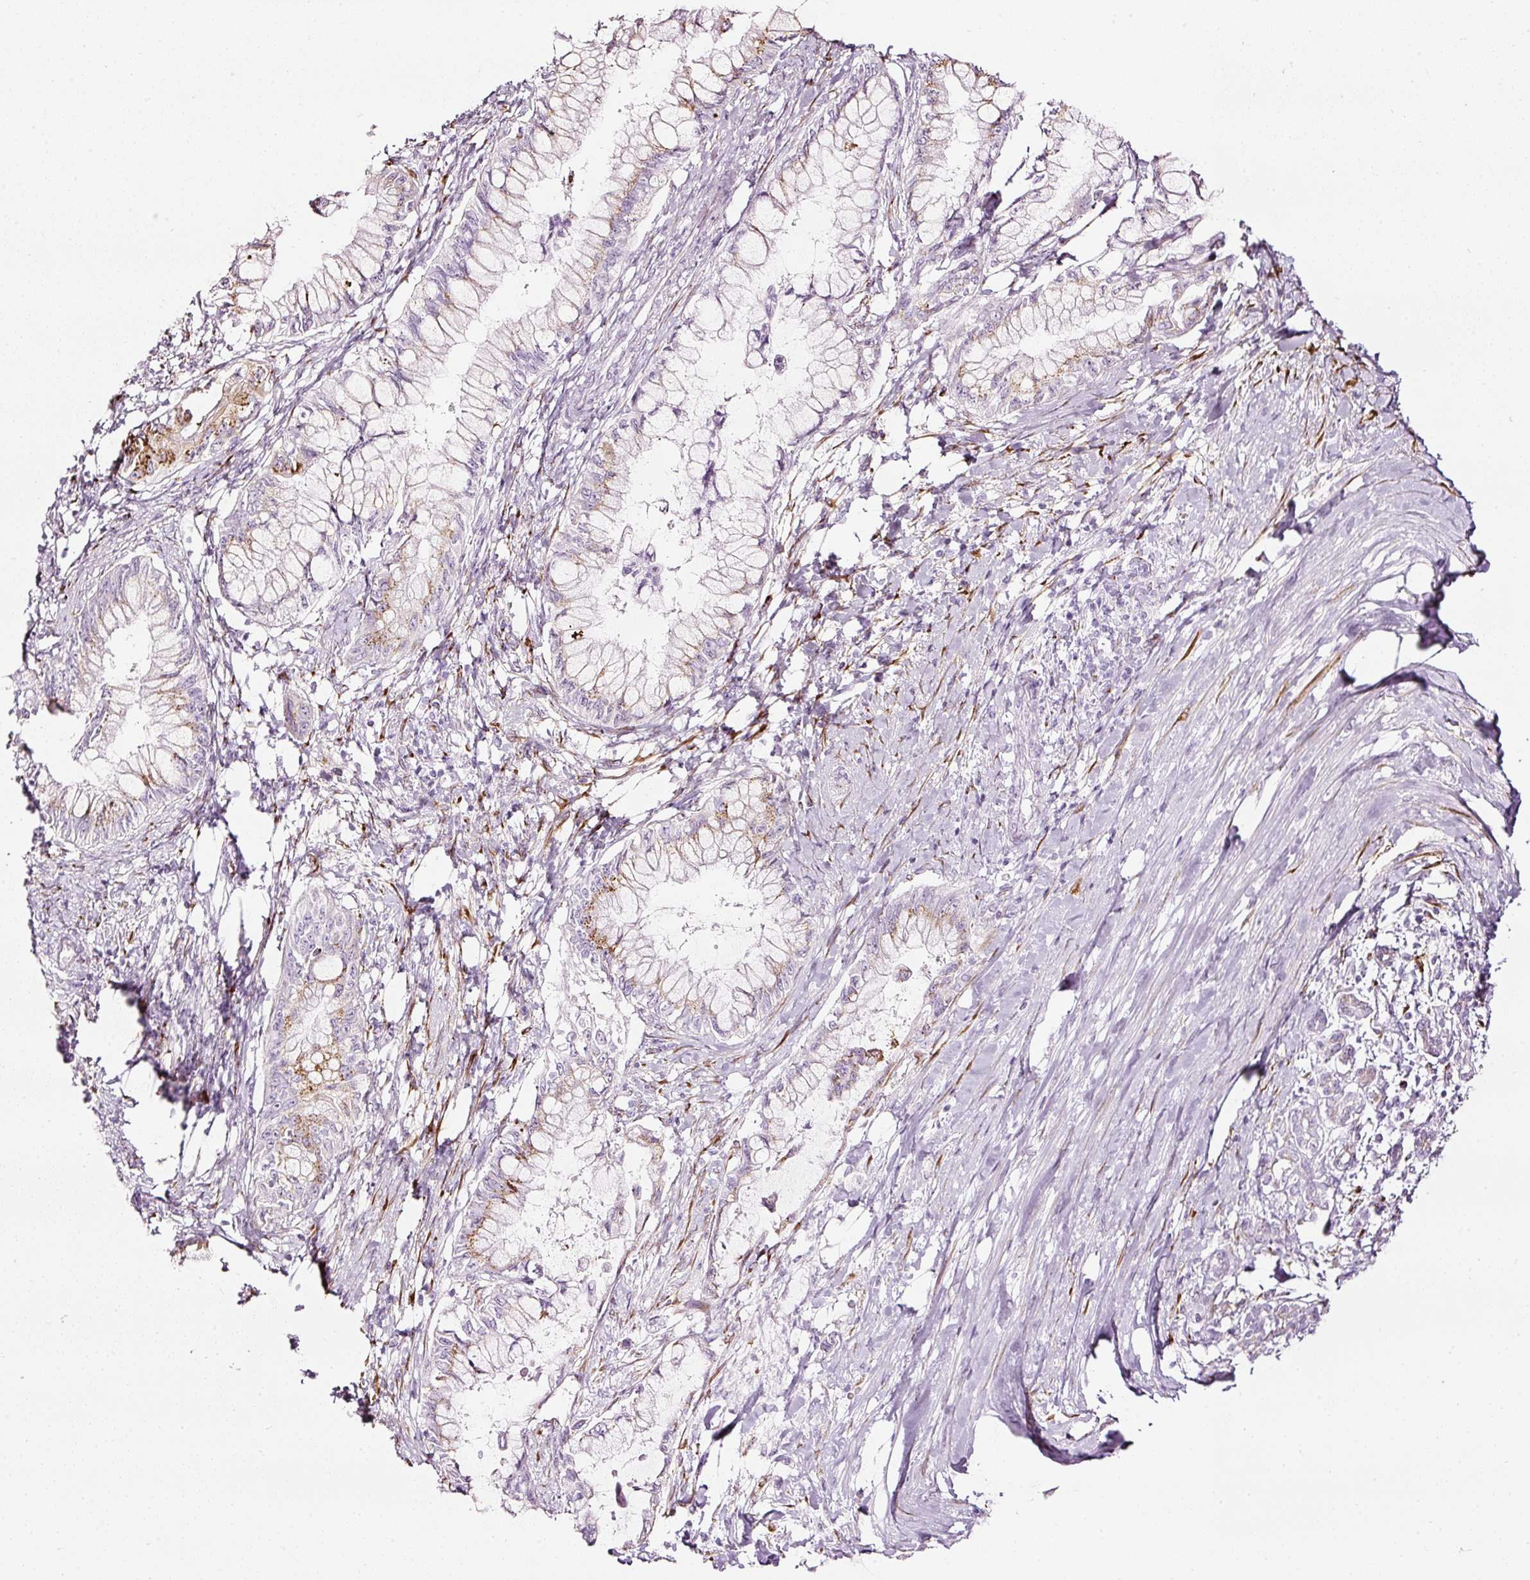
{"staining": {"intensity": "moderate", "quantity": "25%-75%", "location": "cytoplasmic/membranous"}, "tissue": "pancreatic cancer", "cell_type": "Tumor cells", "image_type": "cancer", "snomed": [{"axis": "morphology", "description": "Adenocarcinoma, NOS"}, {"axis": "topography", "description": "Pancreas"}], "caption": "Protein expression analysis of pancreatic adenocarcinoma demonstrates moderate cytoplasmic/membranous expression in about 25%-75% of tumor cells.", "gene": "SDF4", "patient": {"sex": "male", "age": 48}}